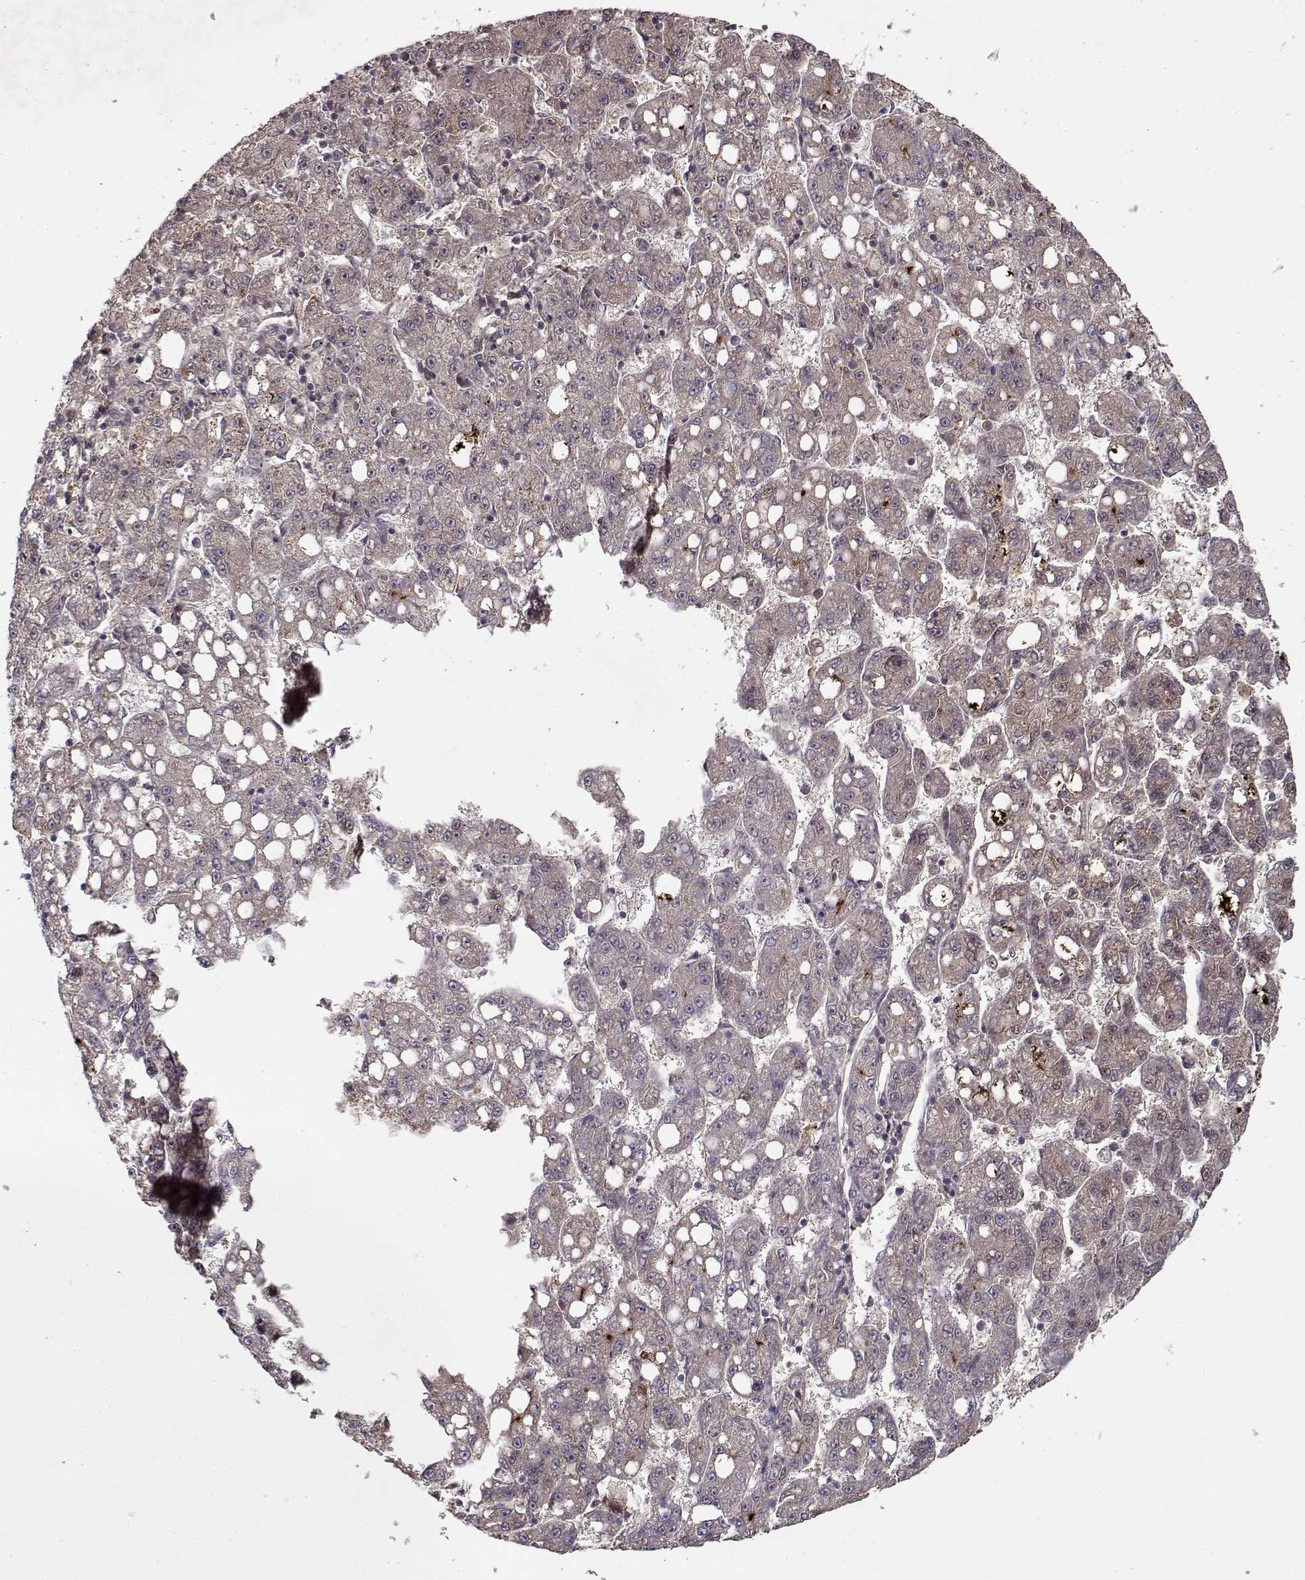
{"staining": {"intensity": "negative", "quantity": "none", "location": "none"}, "tissue": "liver cancer", "cell_type": "Tumor cells", "image_type": "cancer", "snomed": [{"axis": "morphology", "description": "Carcinoma, Hepatocellular, NOS"}, {"axis": "topography", "description": "Liver"}], "caption": "An immunohistochemistry (IHC) image of hepatocellular carcinoma (liver) is shown. There is no staining in tumor cells of hepatocellular carcinoma (liver).", "gene": "AFM", "patient": {"sex": "female", "age": 65}}